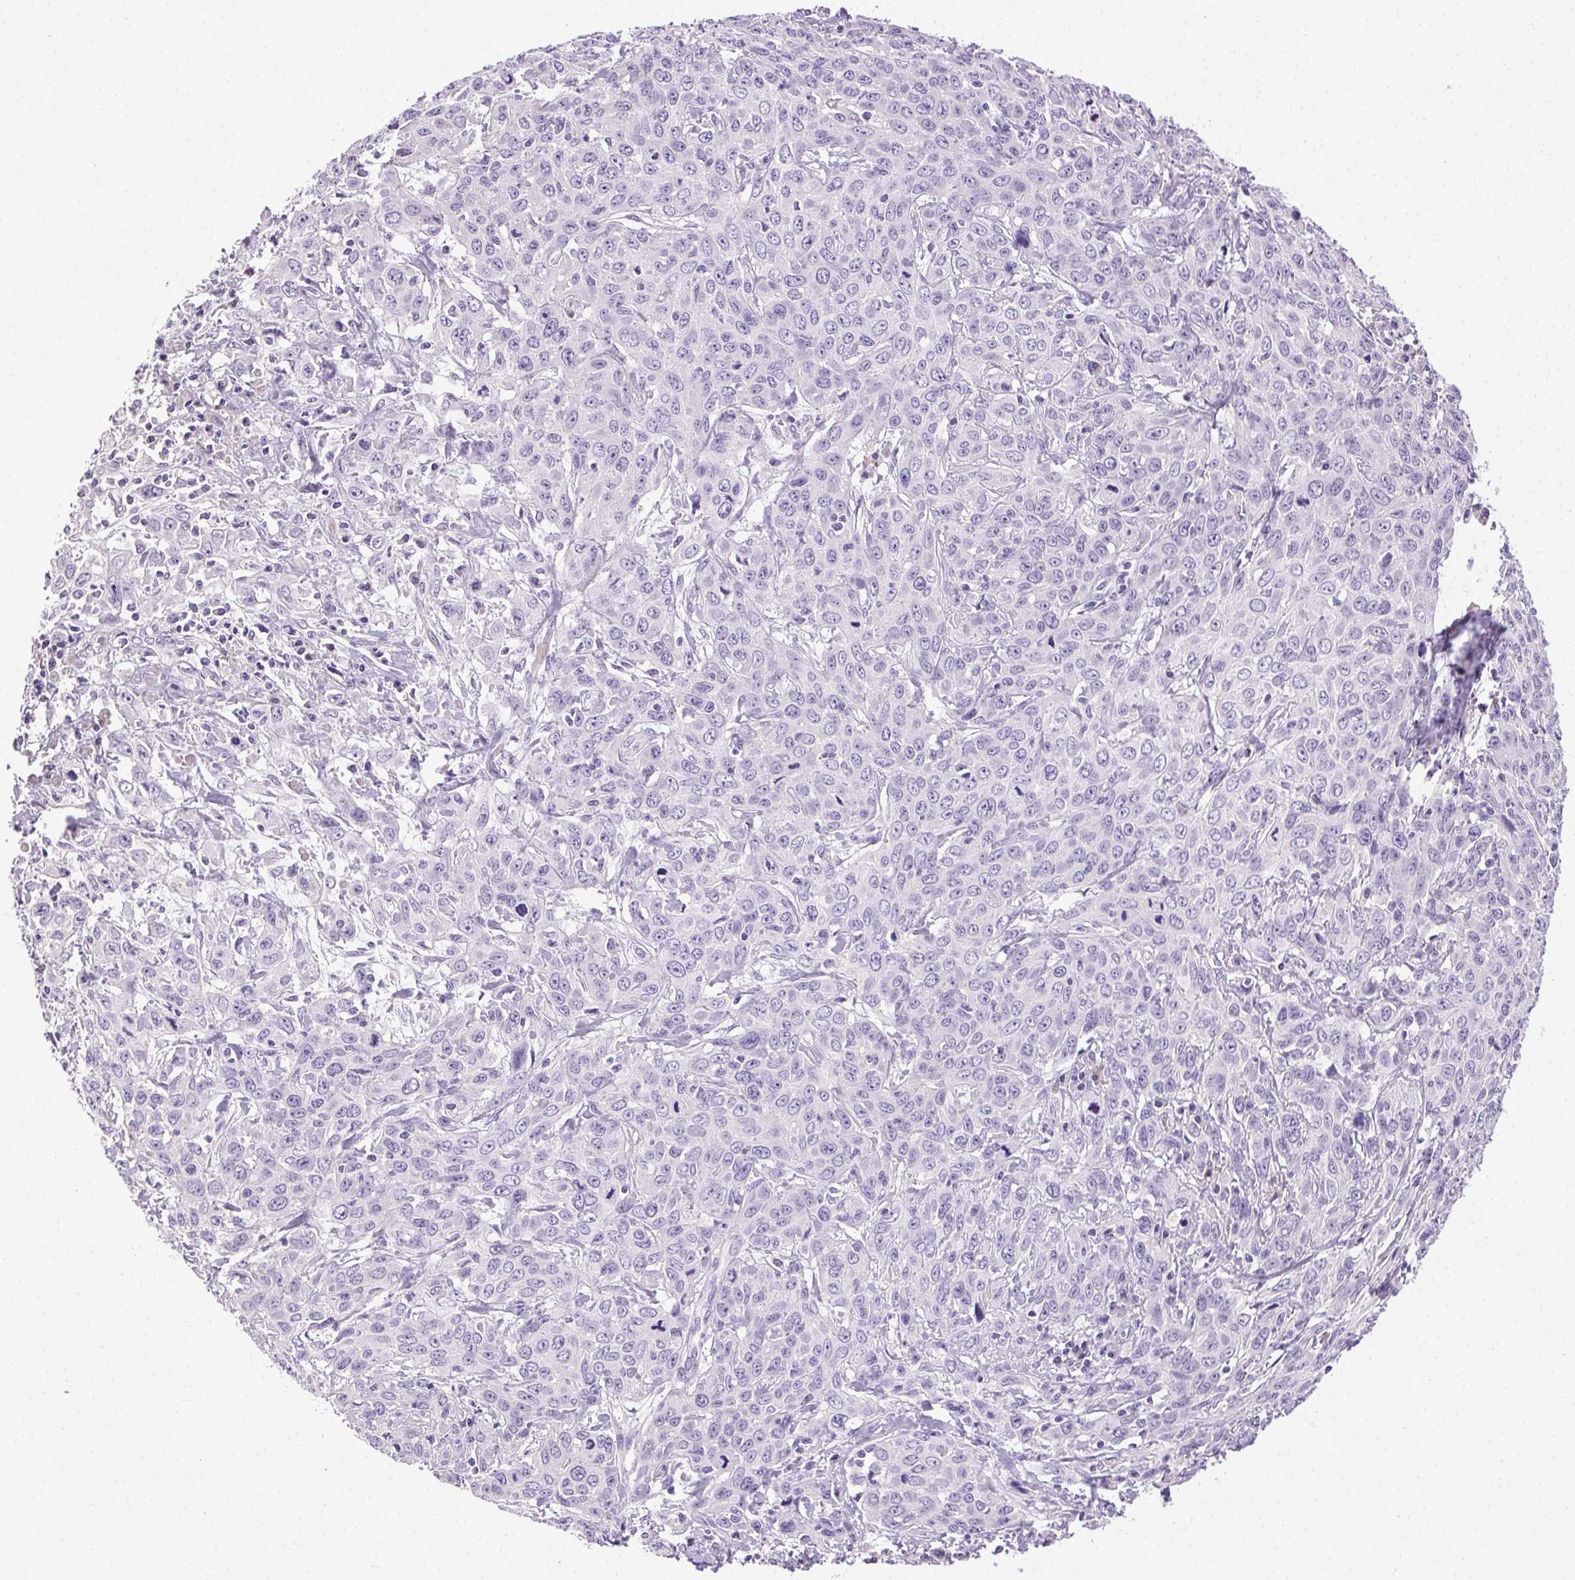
{"staining": {"intensity": "negative", "quantity": "none", "location": "none"}, "tissue": "cervical cancer", "cell_type": "Tumor cells", "image_type": "cancer", "snomed": [{"axis": "morphology", "description": "Squamous cell carcinoma, NOS"}, {"axis": "topography", "description": "Cervix"}], "caption": "Histopathology image shows no protein positivity in tumor cells of cervical cancer (squamous cell carcinoma) tissue.", "gene": "SYCE2", "patient": {"sex": "female", "age": 38}}